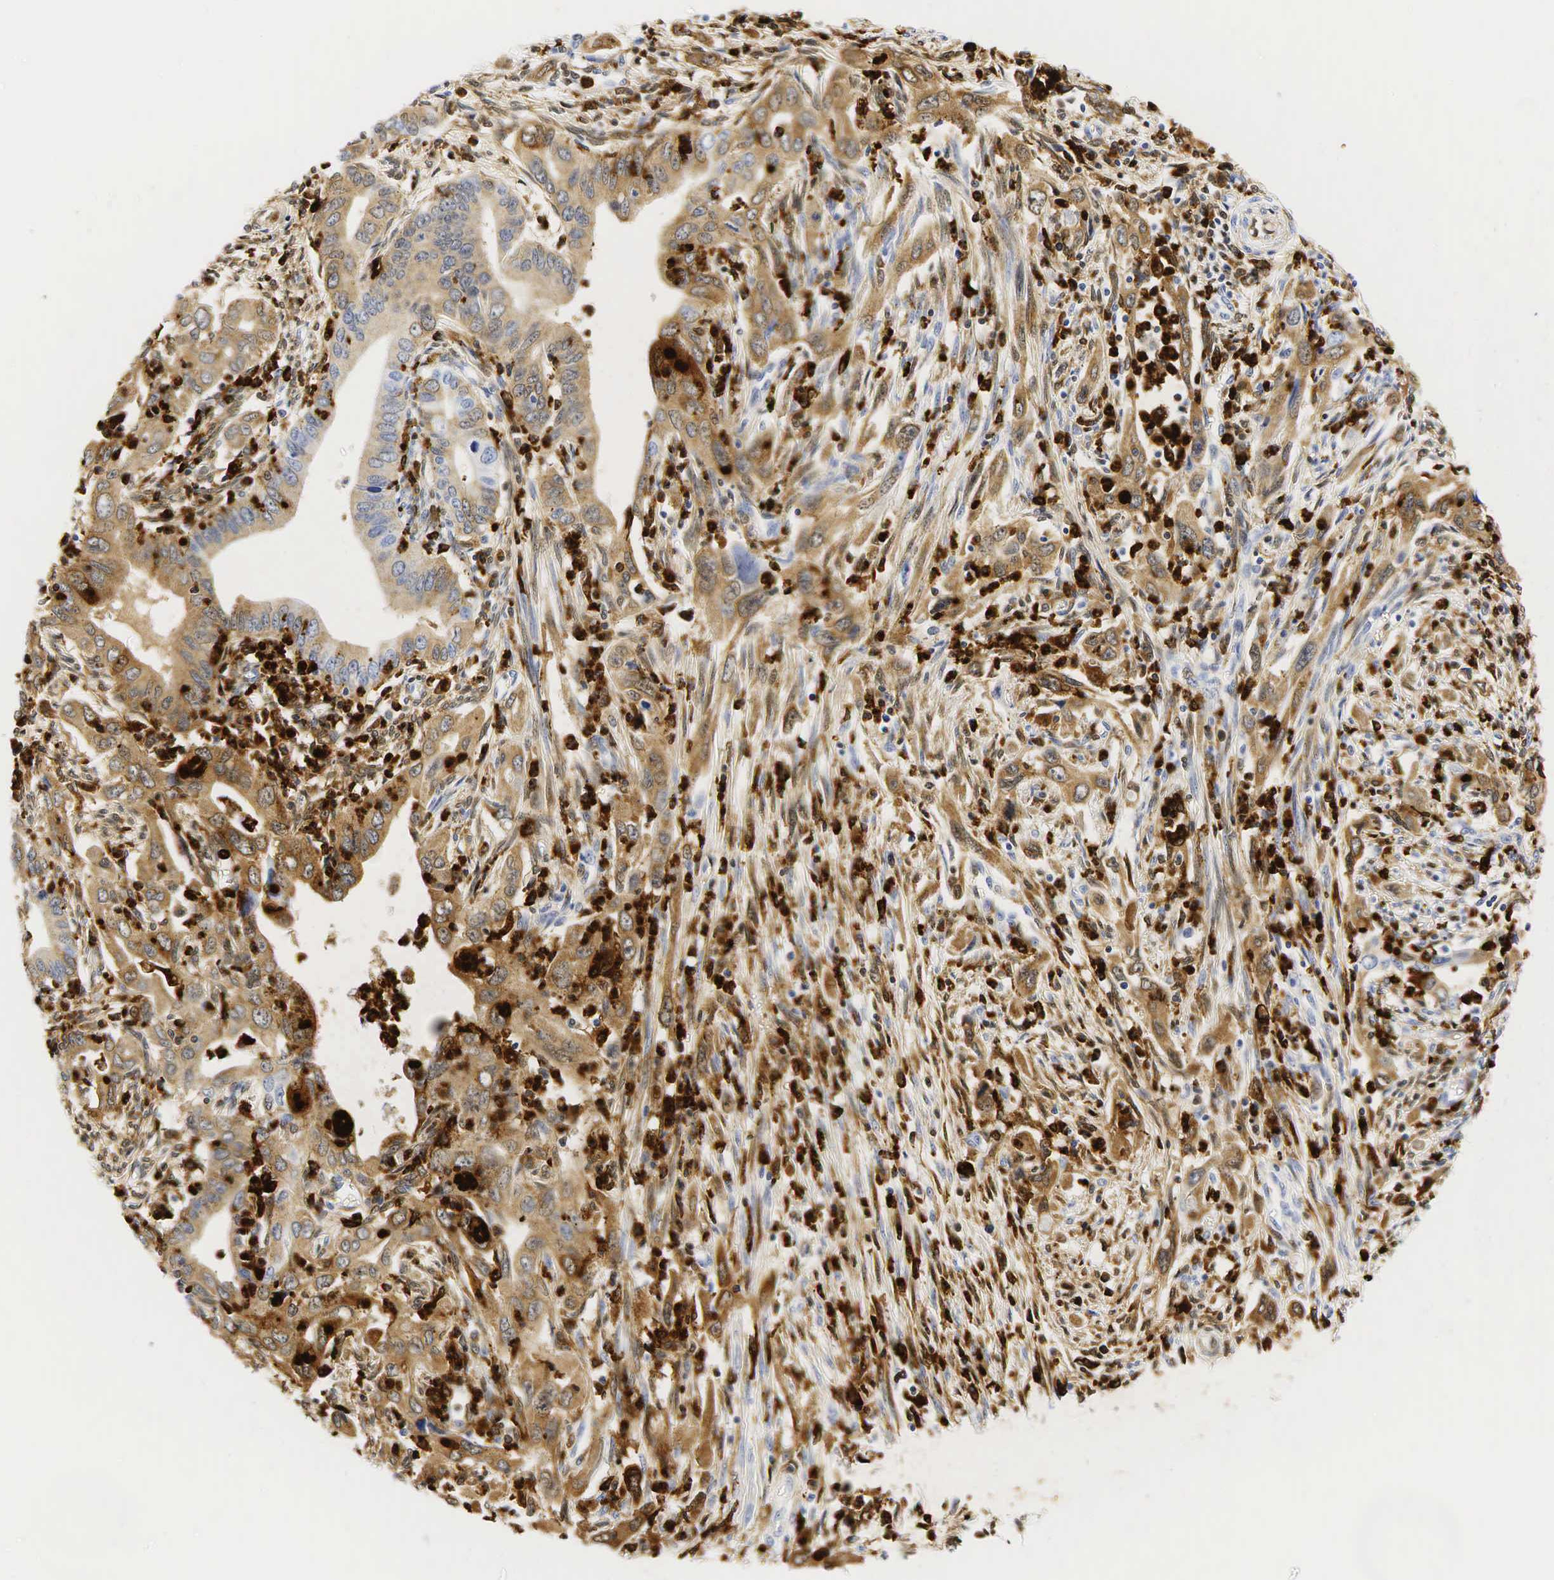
{"staining": {"intensity": "weak", "quantity": "25%-75%", "location": "cytoplasmic/membranous"}, "tissue": "cervical cancer", "cell_type": "Tumor cells", "image_type": "cancer", "snomed": [{"axis": "morphology", "description": "Normal tissue, NOS"}, {"axis": "morphology", "description": "Adenocarcinoma, NOS"}, {"axis": "topography", "description": "Cervix"}], "caption": "Adenocarcinoma (cervical) stained with a brown dye displays weak cytoplasmic/membranous positive expression in approximately 25%-75% of tumor cells.", "gene": "LYZ", "patient": {"sex": "female", "age": 34}}